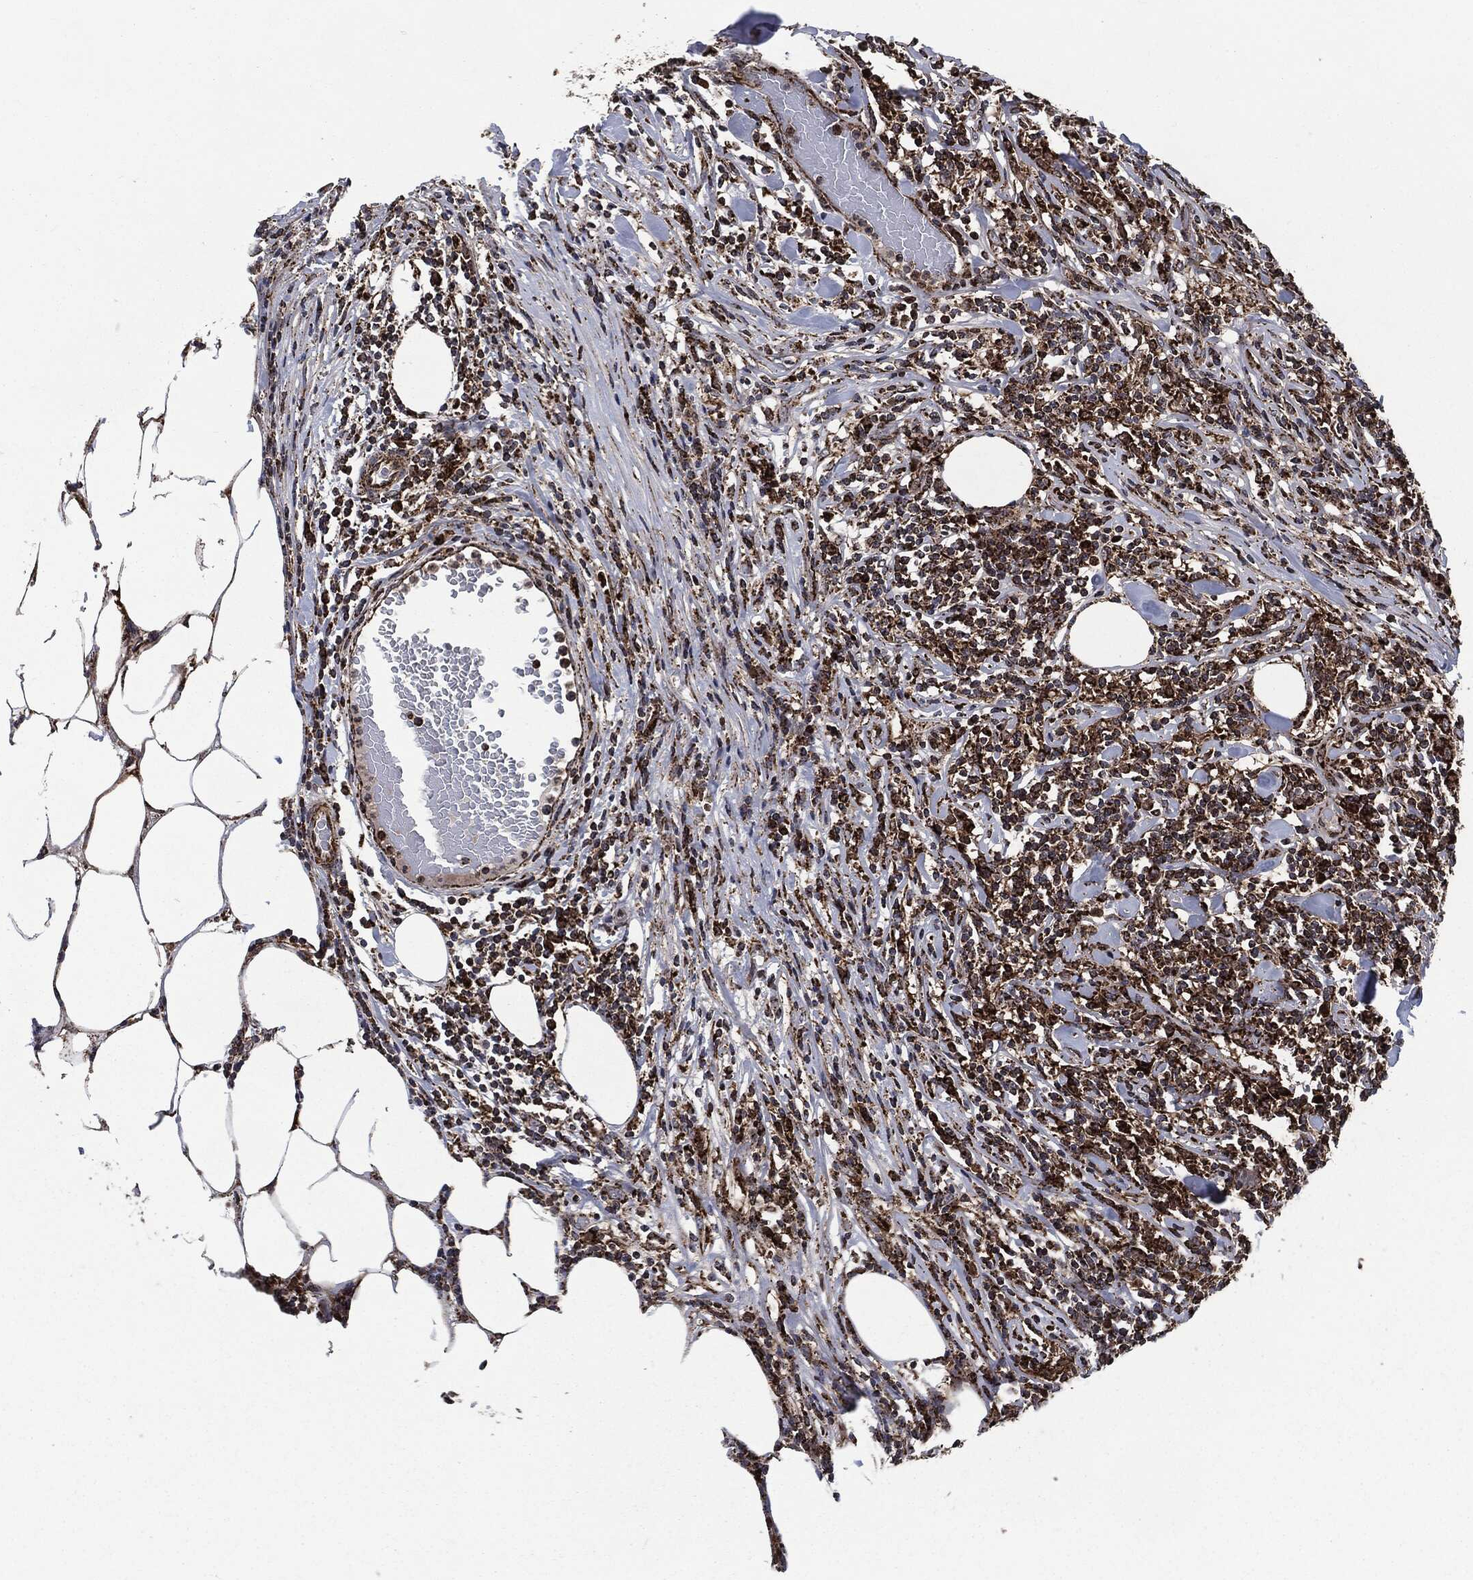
{"staining": {"intensity": "strong", "quantity": "25%-75%", "location": "cytoplasmic/membranous"}, "tissue": "lymphoma", "cell_type": "Tumor cells", "image_type": "cancer", "snomed": [{"axis": "morphology", "description": "Malignant lymphoma, non-Hodgkin's type, High grade"}, {"axis": "topography", "description": "Lymph node"}], "caption": "Immunohistochemical staining of human malignant lymphoma, non-Hodgkin's type (high-grade) shows high levels of strong cytoplasmic/membranous staining in about 25%-75% of tumor cells.", "gene": "FH", "patient": {"sex": "female", "age": 84}}